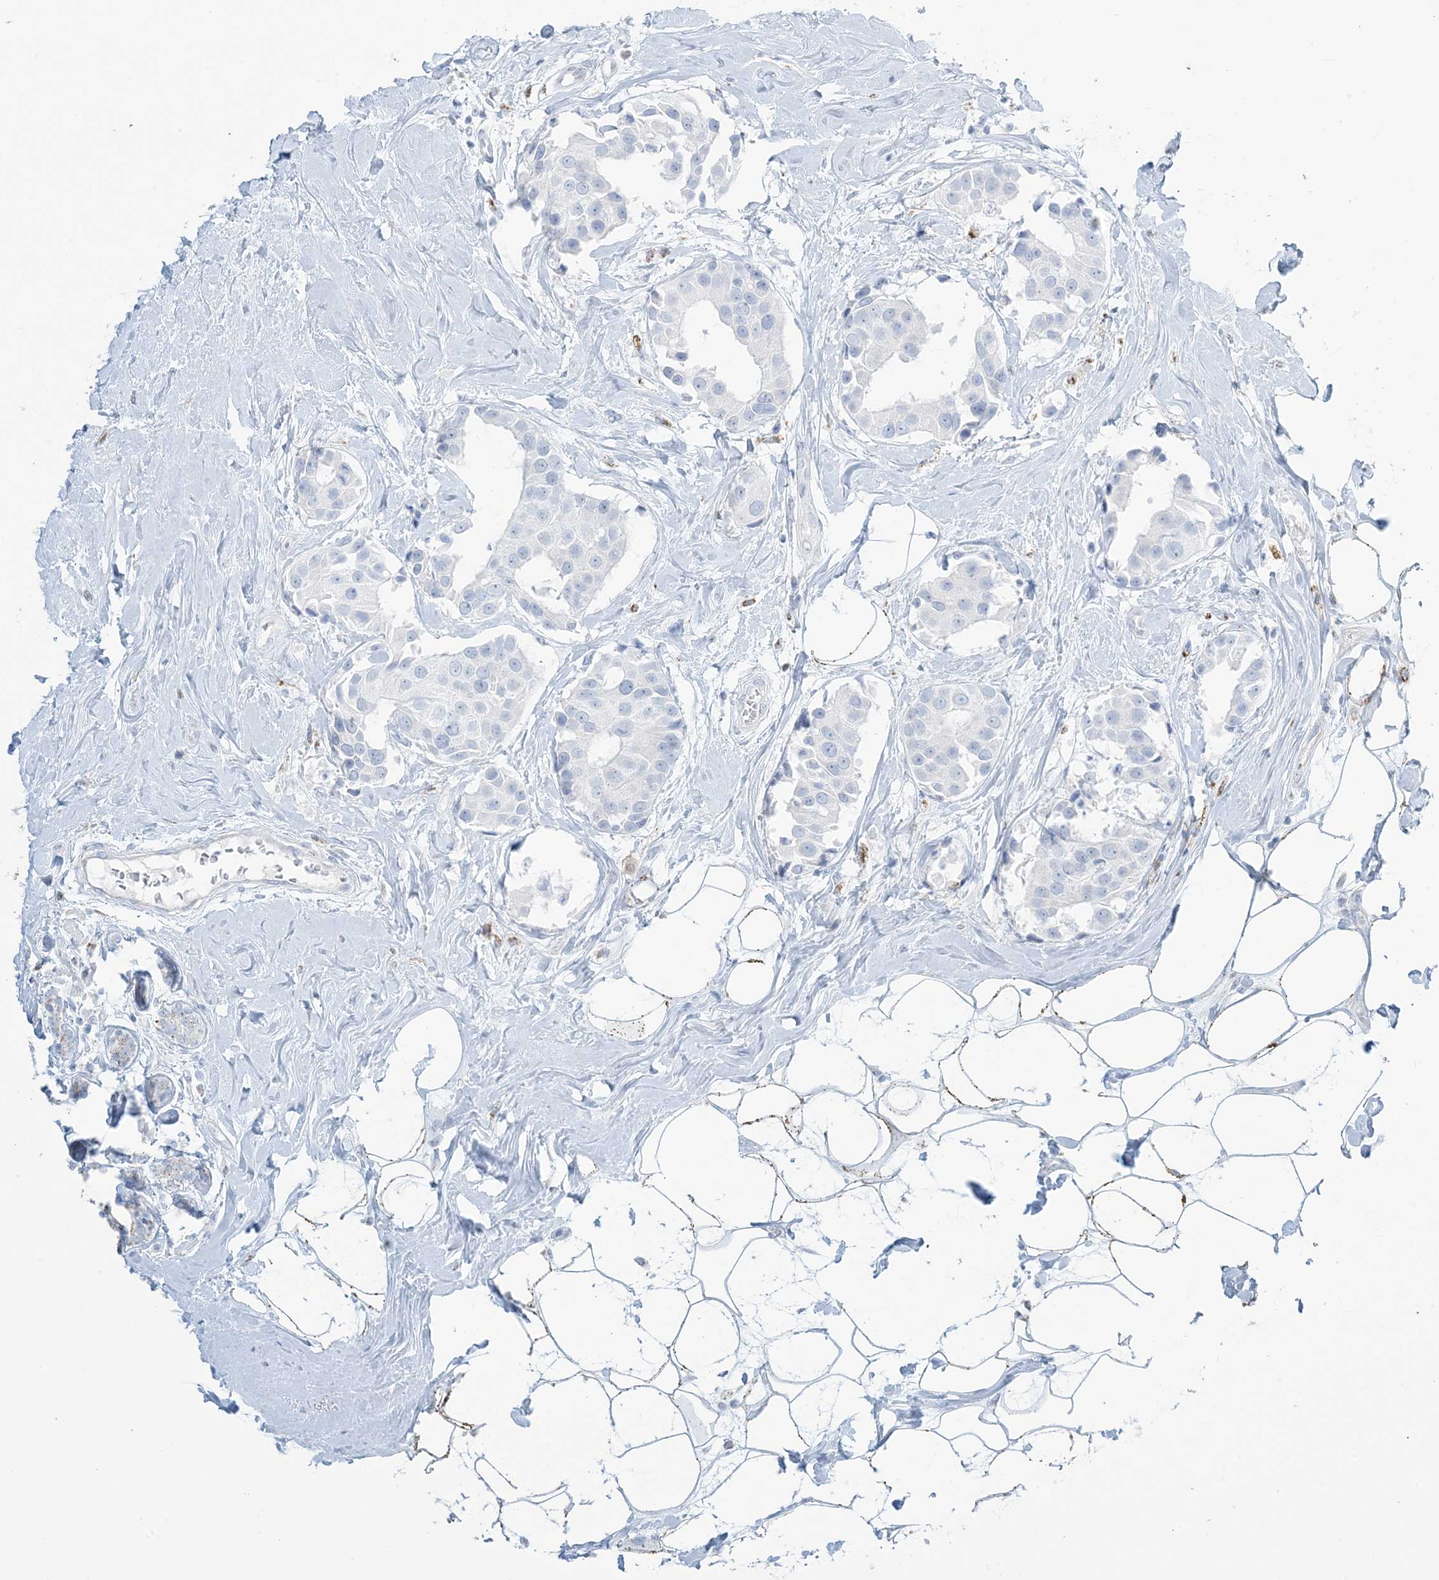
{"staining": {"intensity": "negative", "quantity": "none", "location": "none"}, "tissue": "breast cancer", "cell_type": "Tumor cells", "image_type": "cancer", "snomed": [{"axis": "morphology", "description": "Normal tissue, NOS"}, {"axis": "morphology", "description": "Duct carcinoma"}, {"axis": "topography", "description": "Breast"}], "caption": "High magnification brightfield microscopy of infiltrating ductal carcinoma (breast) stained with DAB (3,3'-diaminobenzidine) (brown) and counterstained with hematoxylin (blue): tumor cells show no significant staining.", "gene": "ZDHHC4", "patient": {"sex": "female", "age": 39}}